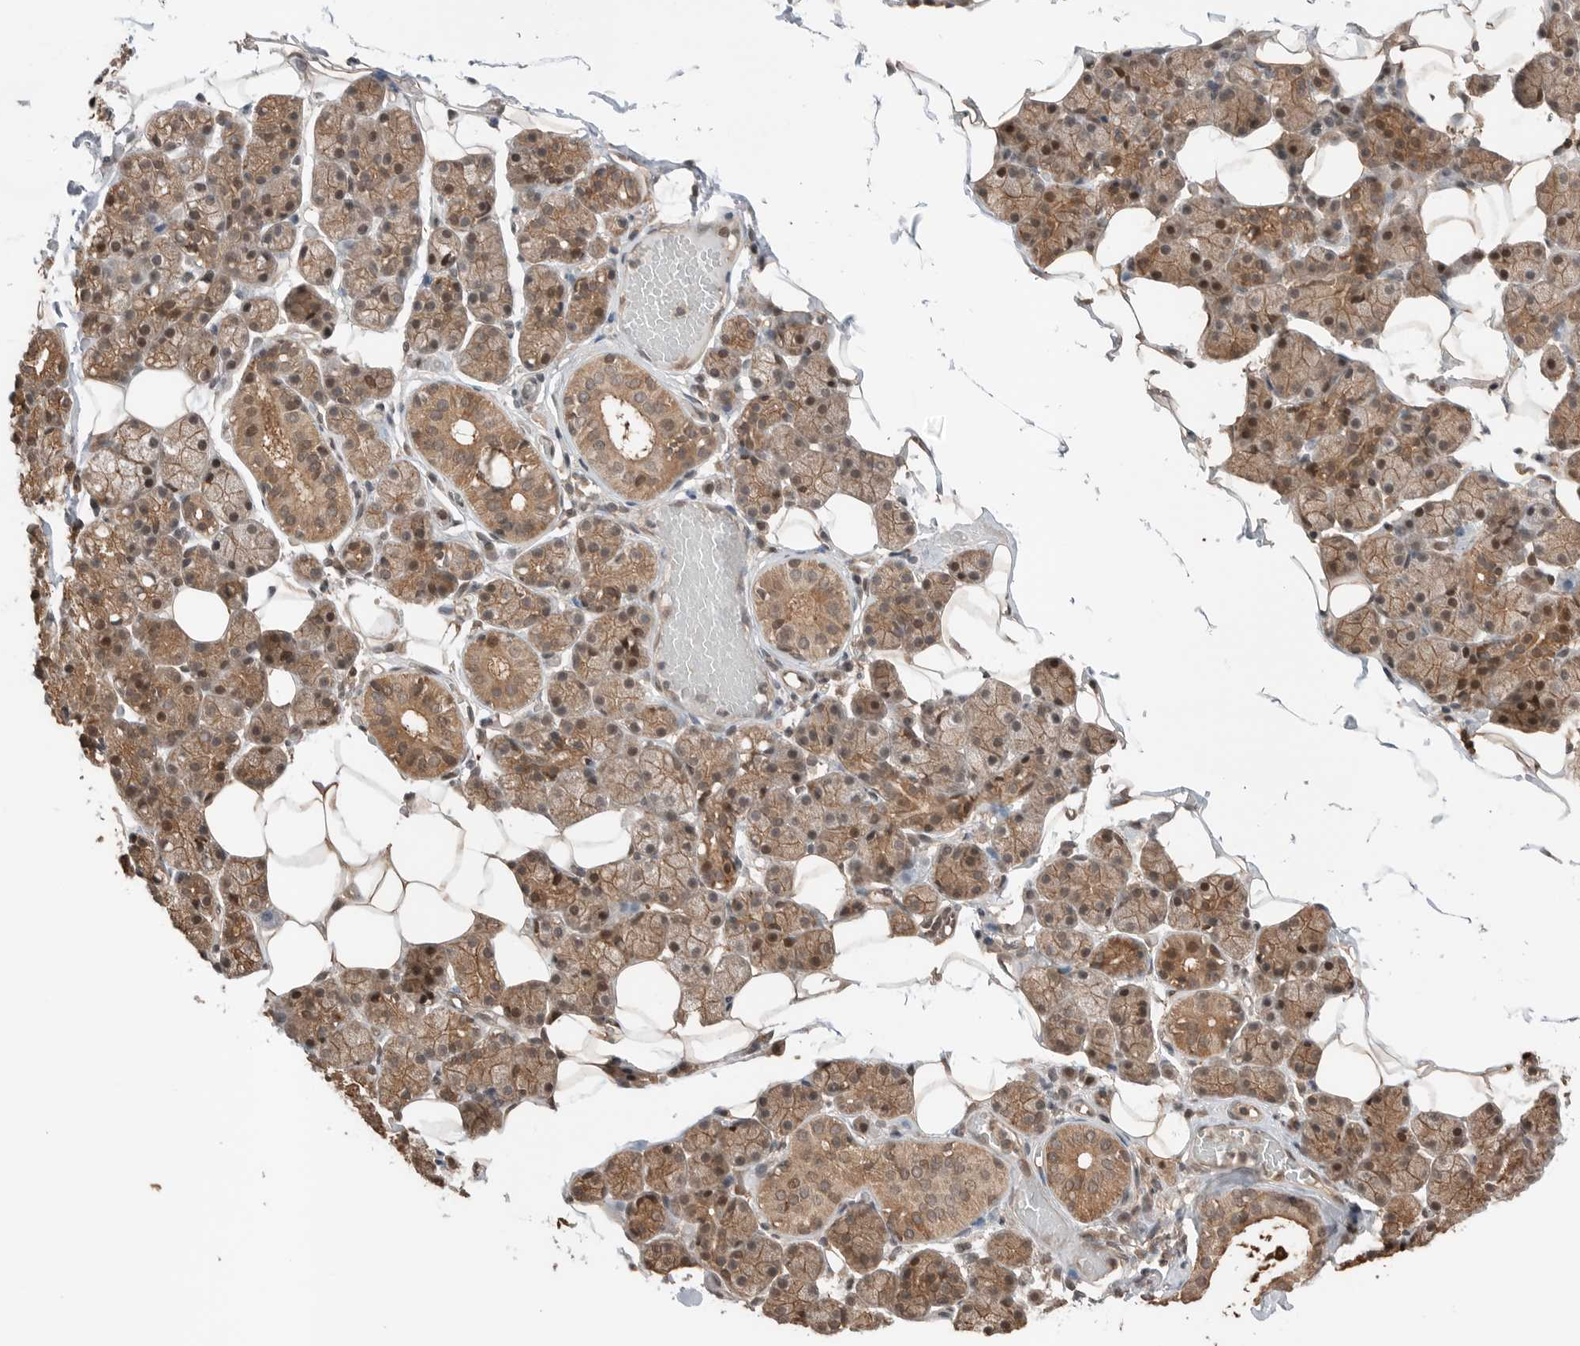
{"staining": {"intensity": "moderate", "quantity": "25%-75%", "location": "cytoplasmic/membranous,nuclear"}, "tissue": "salivary gland", "cell_type": "Glandular cells", "image_type": "normal", "snomed": [{"axis": "morphology", "description": "Normal tissue, NOS"}, {"axis": "topography", "description": "Salivary gland"}], "caption": "Immunohistochemistry (IHC) of benign salivary gland reveals medium levels of moderate cytoplasmic/membranous,nuclear staining in approximately 25%-75% of glandular cells.", "gene": "PEAK1", "patient": {"sex": "female", "age": 33}}